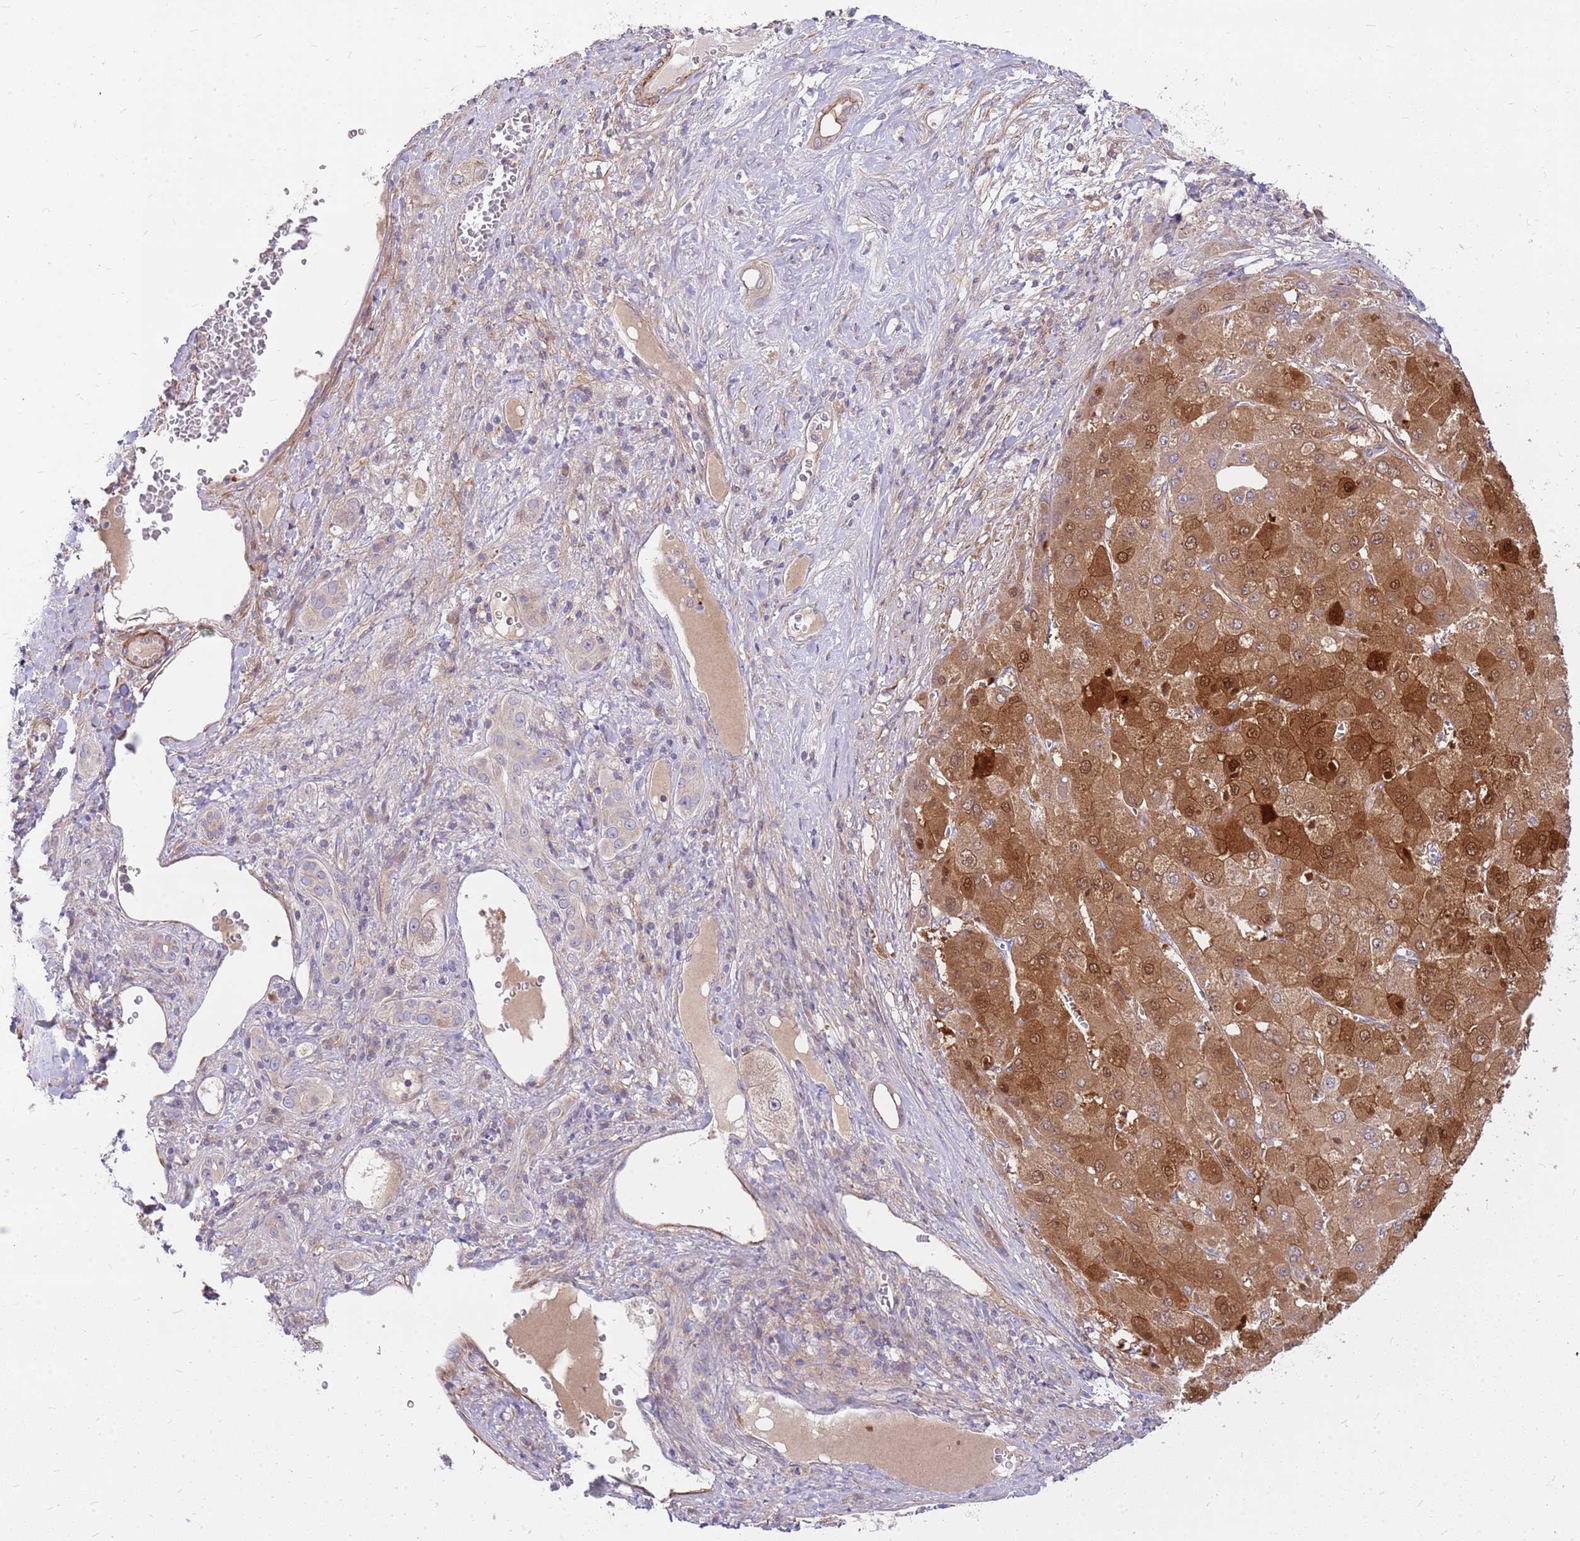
{"staining": {"intensity": "strong", "quantity": "25%-75%", "location": "cytoplasmic/membranous,nuclear"}, "tissue": "liver cancer", "cell_type": "Tumor cells", "image_type": "cancer", "snomed": [{"axis": "morphology", "description": "Carcinoma, Hepatocellular, NOS"}, {"axis": "topography", "description": "Liver"}], "caption": "Liver cancer stained with immunohistochemistry (IHC) shows strong cytoplasmic/membranous and nuclear positivity in about 25%-75% of tumor cells.", "gene": "MVD", "patient": {"sex": "female", "age": 73}}